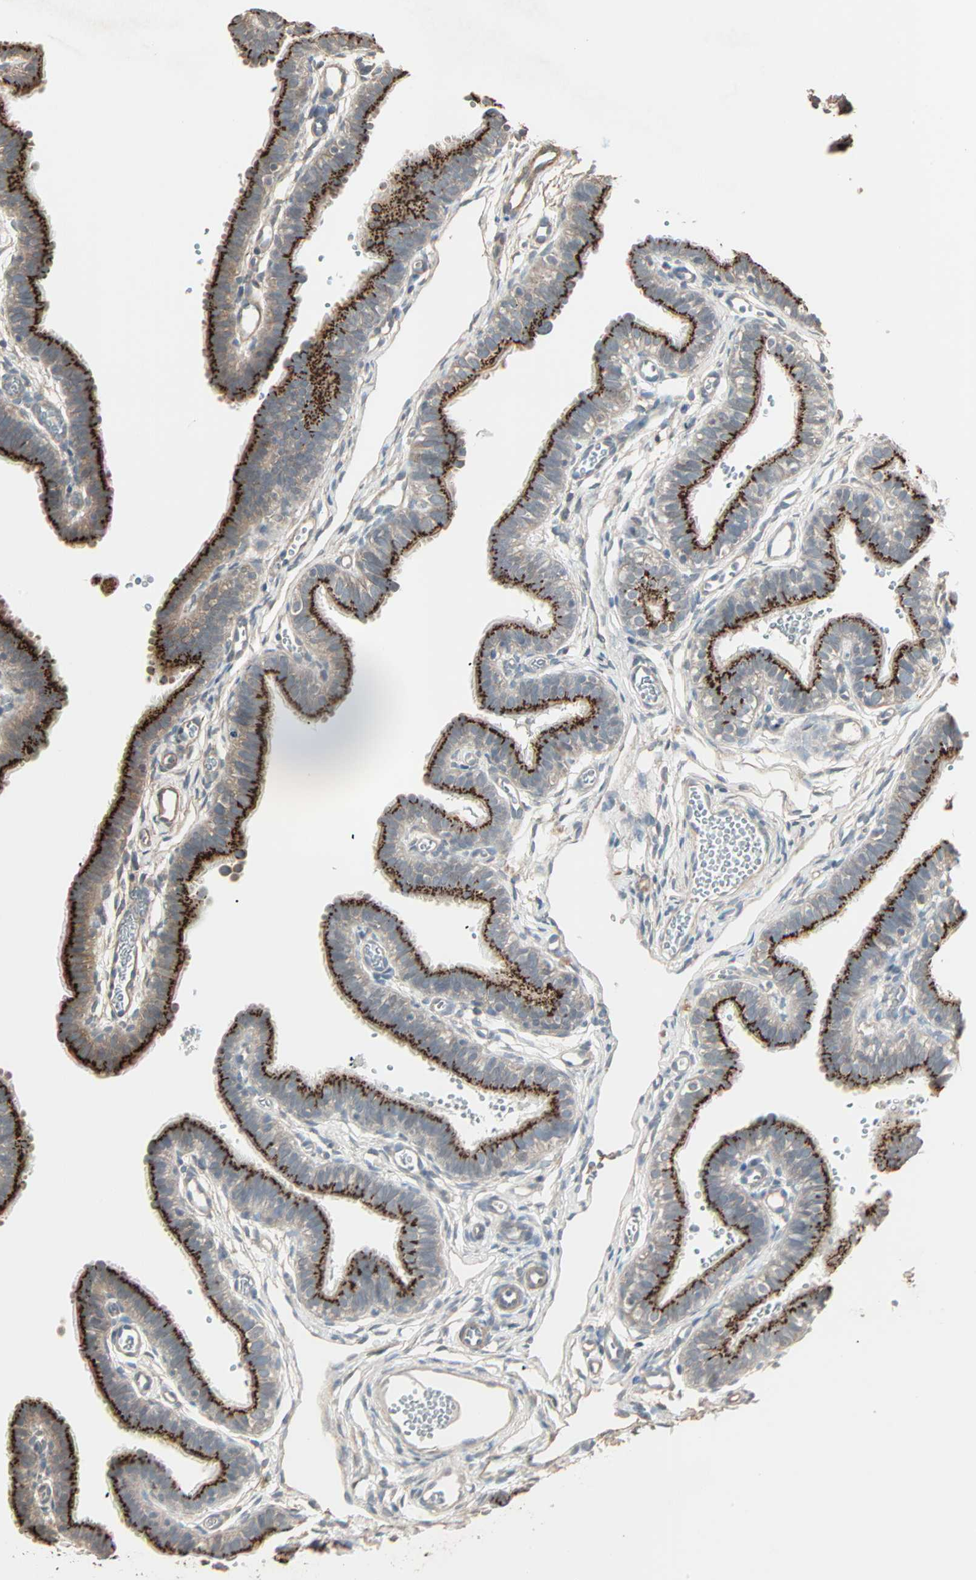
{"staining": {"intensity": "strong", "quantity": ">75%", "location": "cytoplasmic/membranous"}, "tissue": "fallopian tube", "cell_type": "Glandular cells", "image_type": "normal", "snomed": [{"axis": "morphology", "description": "Normal tissue, NOS"}, {"axis": "topography", "description": "Fallopian tube"}, {"axis": "topography", "description": "Placenta"}], "caption": "Brown immunohistochemical staining in benign human fallopian tube displays strong cytoplasmic/membranous expression in about >75% of glandular cells.", "gene": "GALNT3", "patient": {"sex": "female", "age": 34}}